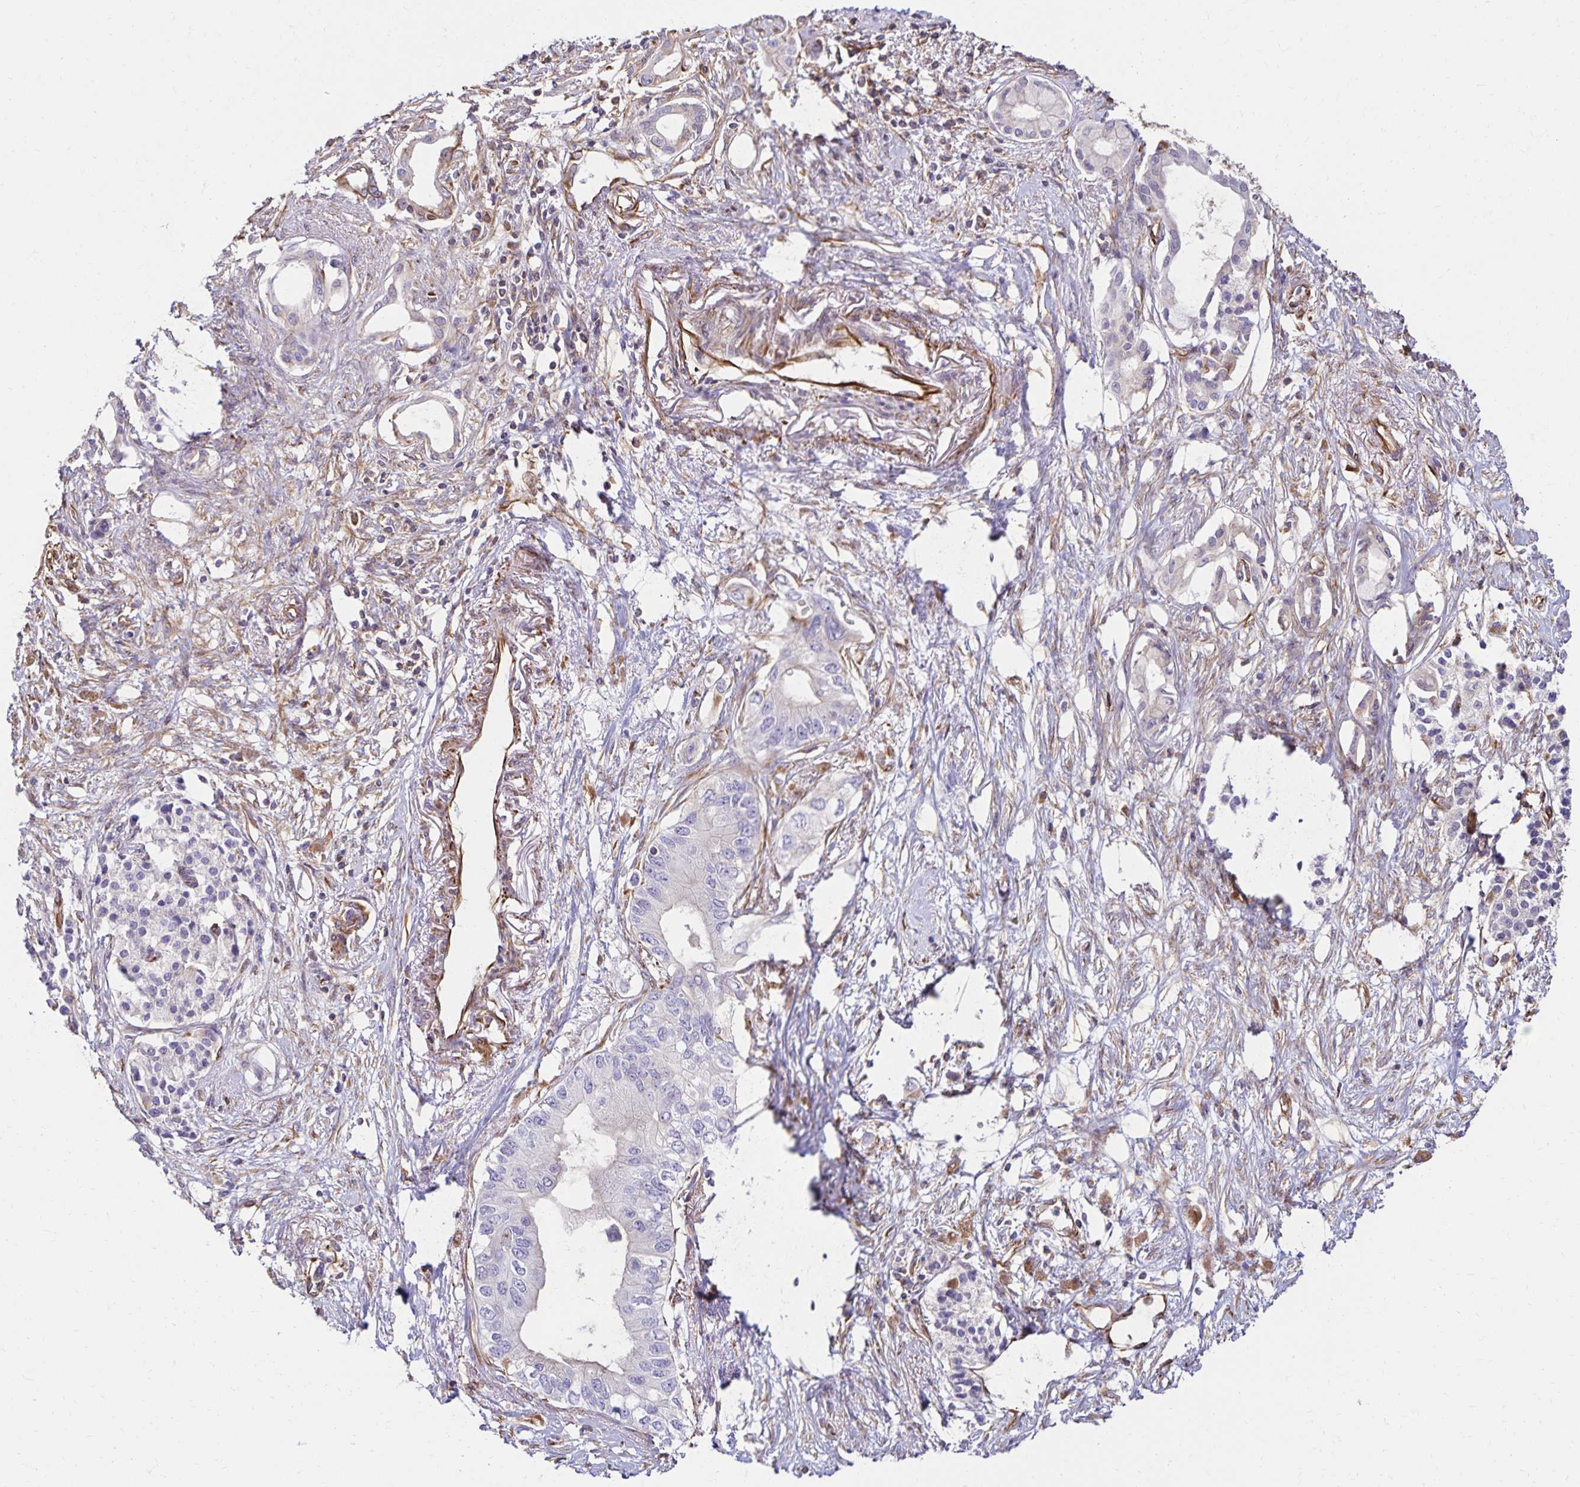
{"staining": {"intensity": "moderate", "quantity": "<25%", "location": "cytoplasmic/membranous"}, "tissue": "pancreatic cancer", "cell_type": "Tumor cells", "image_type": "cancer", "snomed": [{"axis": "morphology", "description": "Adenocarcinoma, NOS"}, {"axis": "topography", "description": "Pancreas"}], "caption": "Immunohistochemistry photomicrograph of neoplastic tissue: adenocarcinoma (pancreatic) stained using IHC reveals low levels of moderate protein expression localized specifically in the cytoplasmic/membranous of tumor cells, appearing as a cytoplasmic/membranous brown color.", "gene": "TRPV6", "patient": {"sex": "female", "age": 63}}